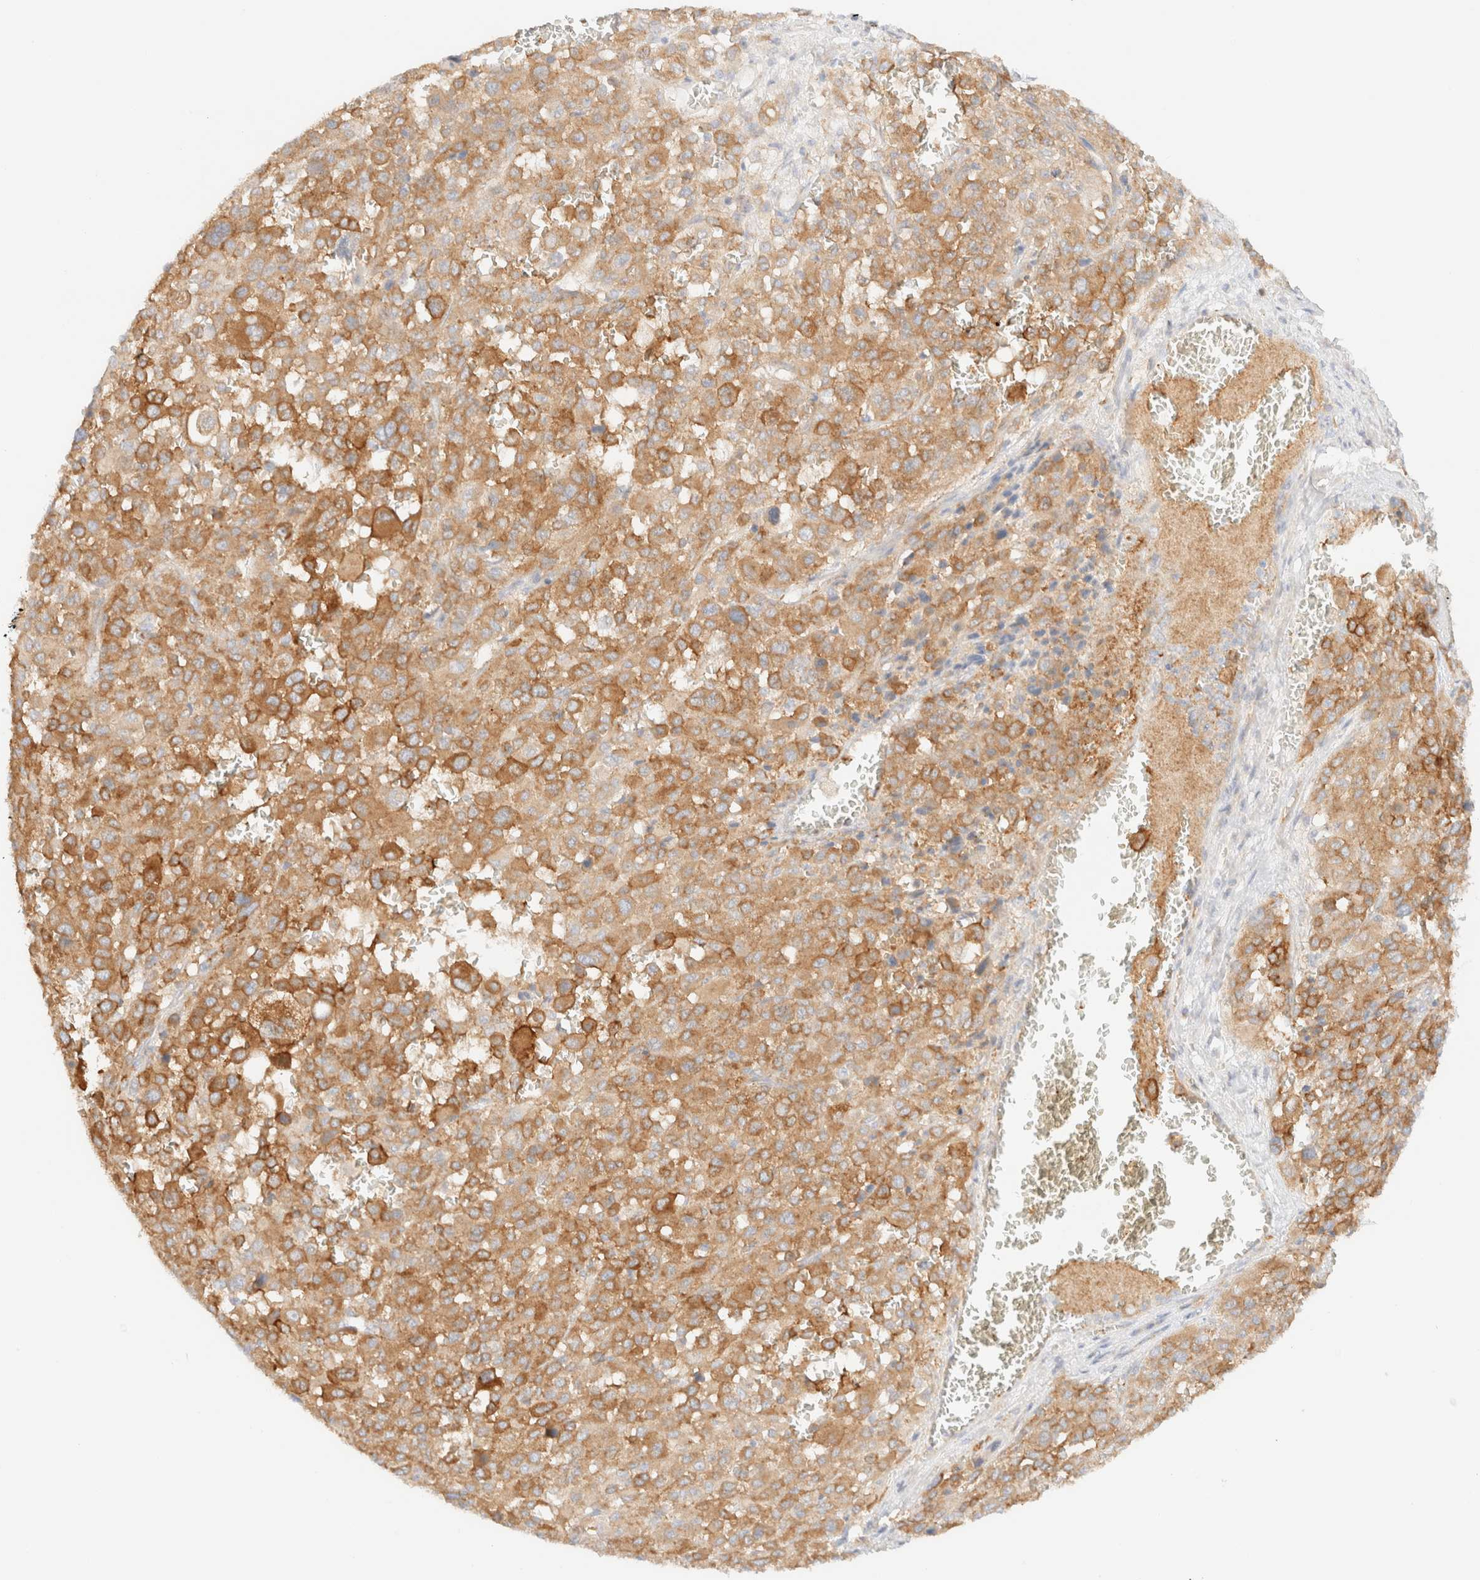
{"staining": {"intensity": "moderate", "quantity": ">75%", "location": "cytoplasmic/membranous"}, "tissue": "melanoma", "cell_type": "Tumor cells", "image_type": "cancer", "snomed": [{"axis": "morphology", "description": "Malignant melanoma, Metastatic site"}, {"axis": "topography", "description": "Skin"}], "caption": "A medium amount of moderate cytoplasmic/membranous expression is identified in approximately >75% of tumor cells in malignant melanoma (metastatic site) tissue.", "gene": "MYO10", "patient": {"sex": "female", "age": 74}}